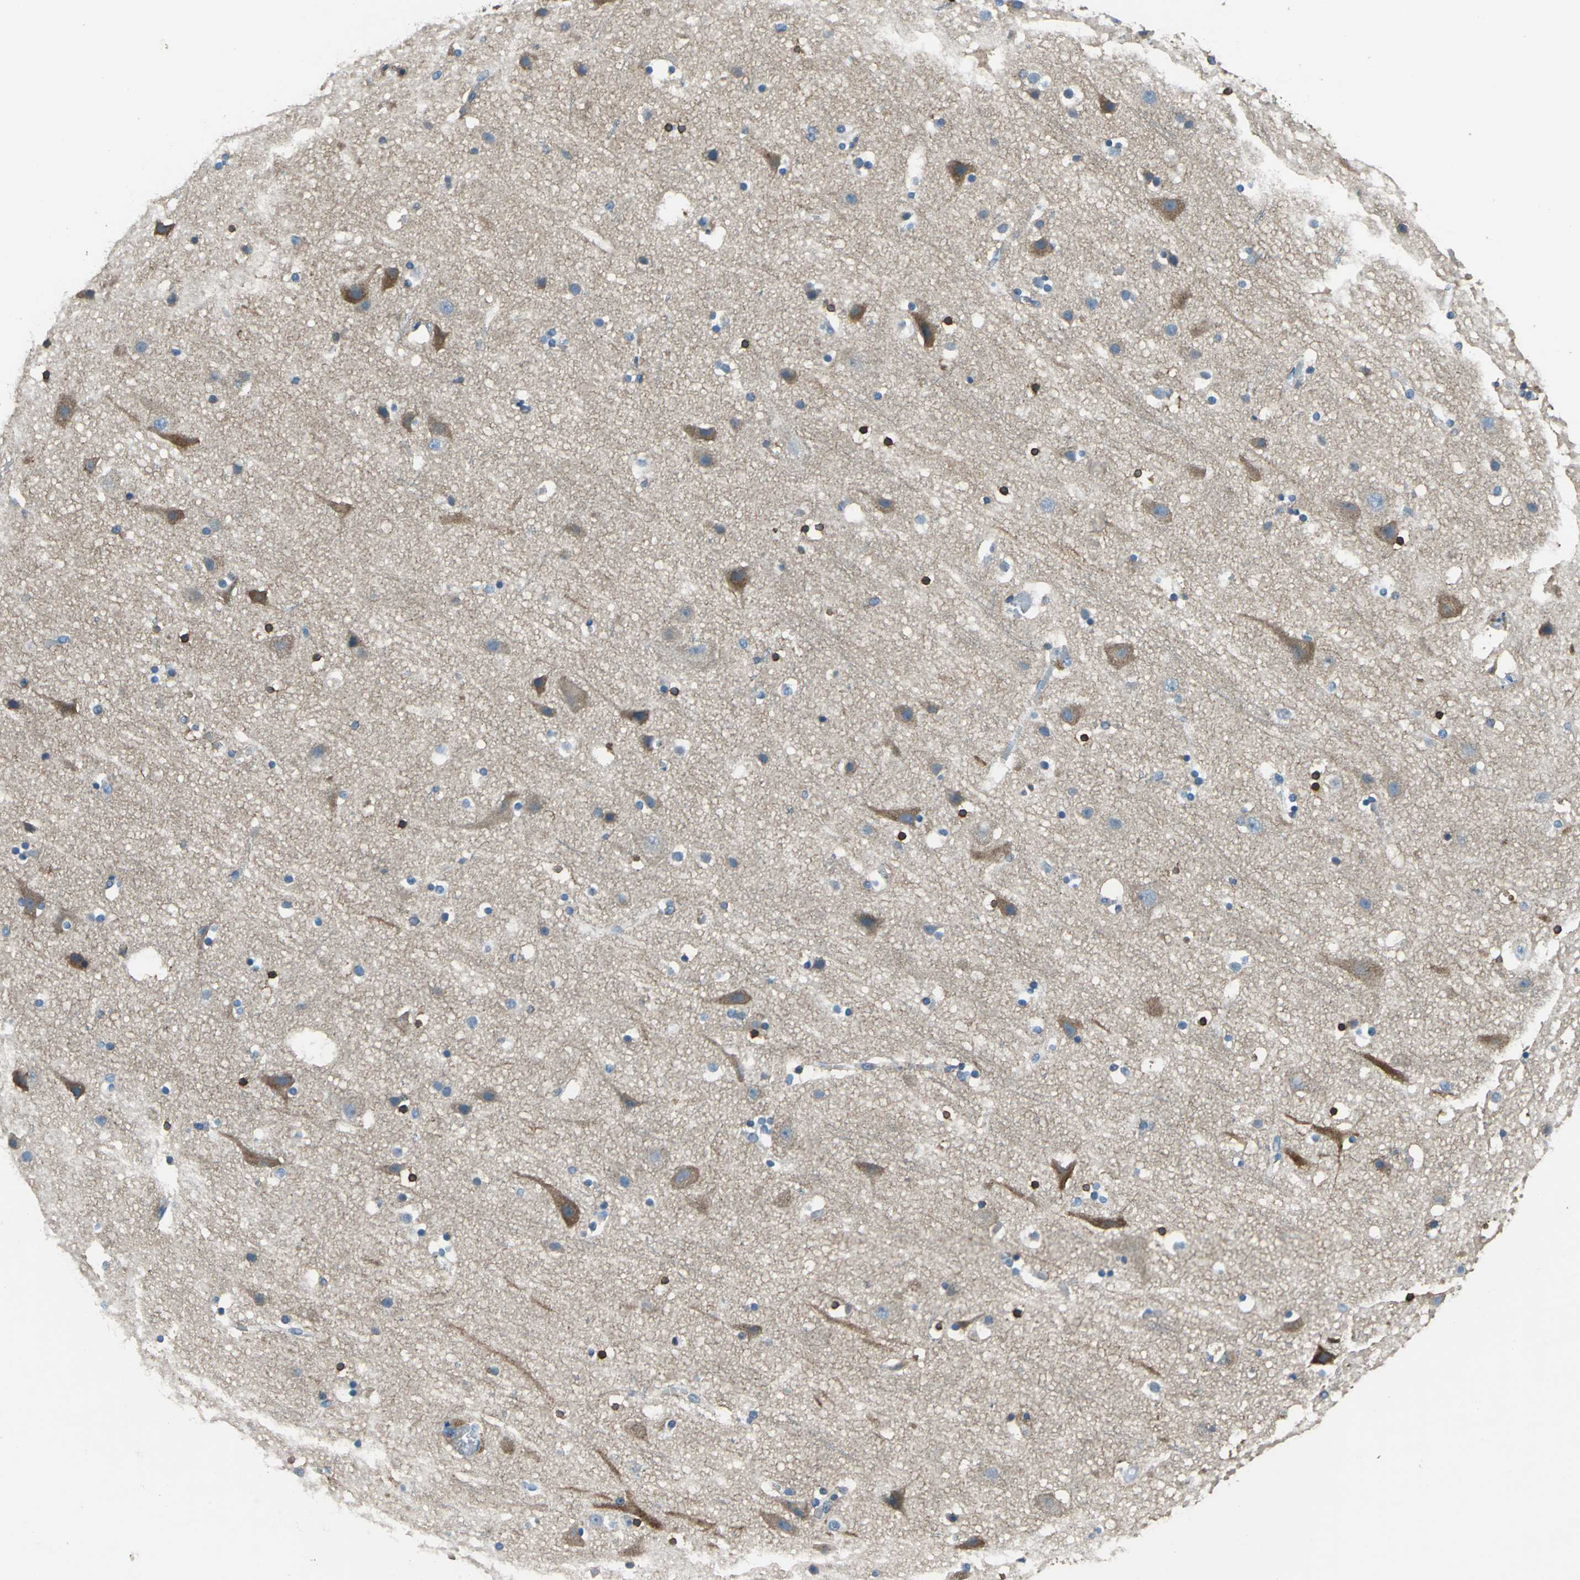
{"staining": {"intensity": "negative", "quantity": "none", "location": "none"}, "tissue": "cerebral cortex", "cell_type": "Endothelial cells", "image_type": "normal", "snomed": [{"axis": "morphology", "description": "Normal tissue, NOS"}, {"axis": "topography", "description": "Cerebral cortex"}], "caption": "DAB immunohistochemical staining of normal human cerebral cortex shows no significant staining in endothelial cells.", "gene": "PRKCA", "patient": {"sex": "male", "age": 45}}